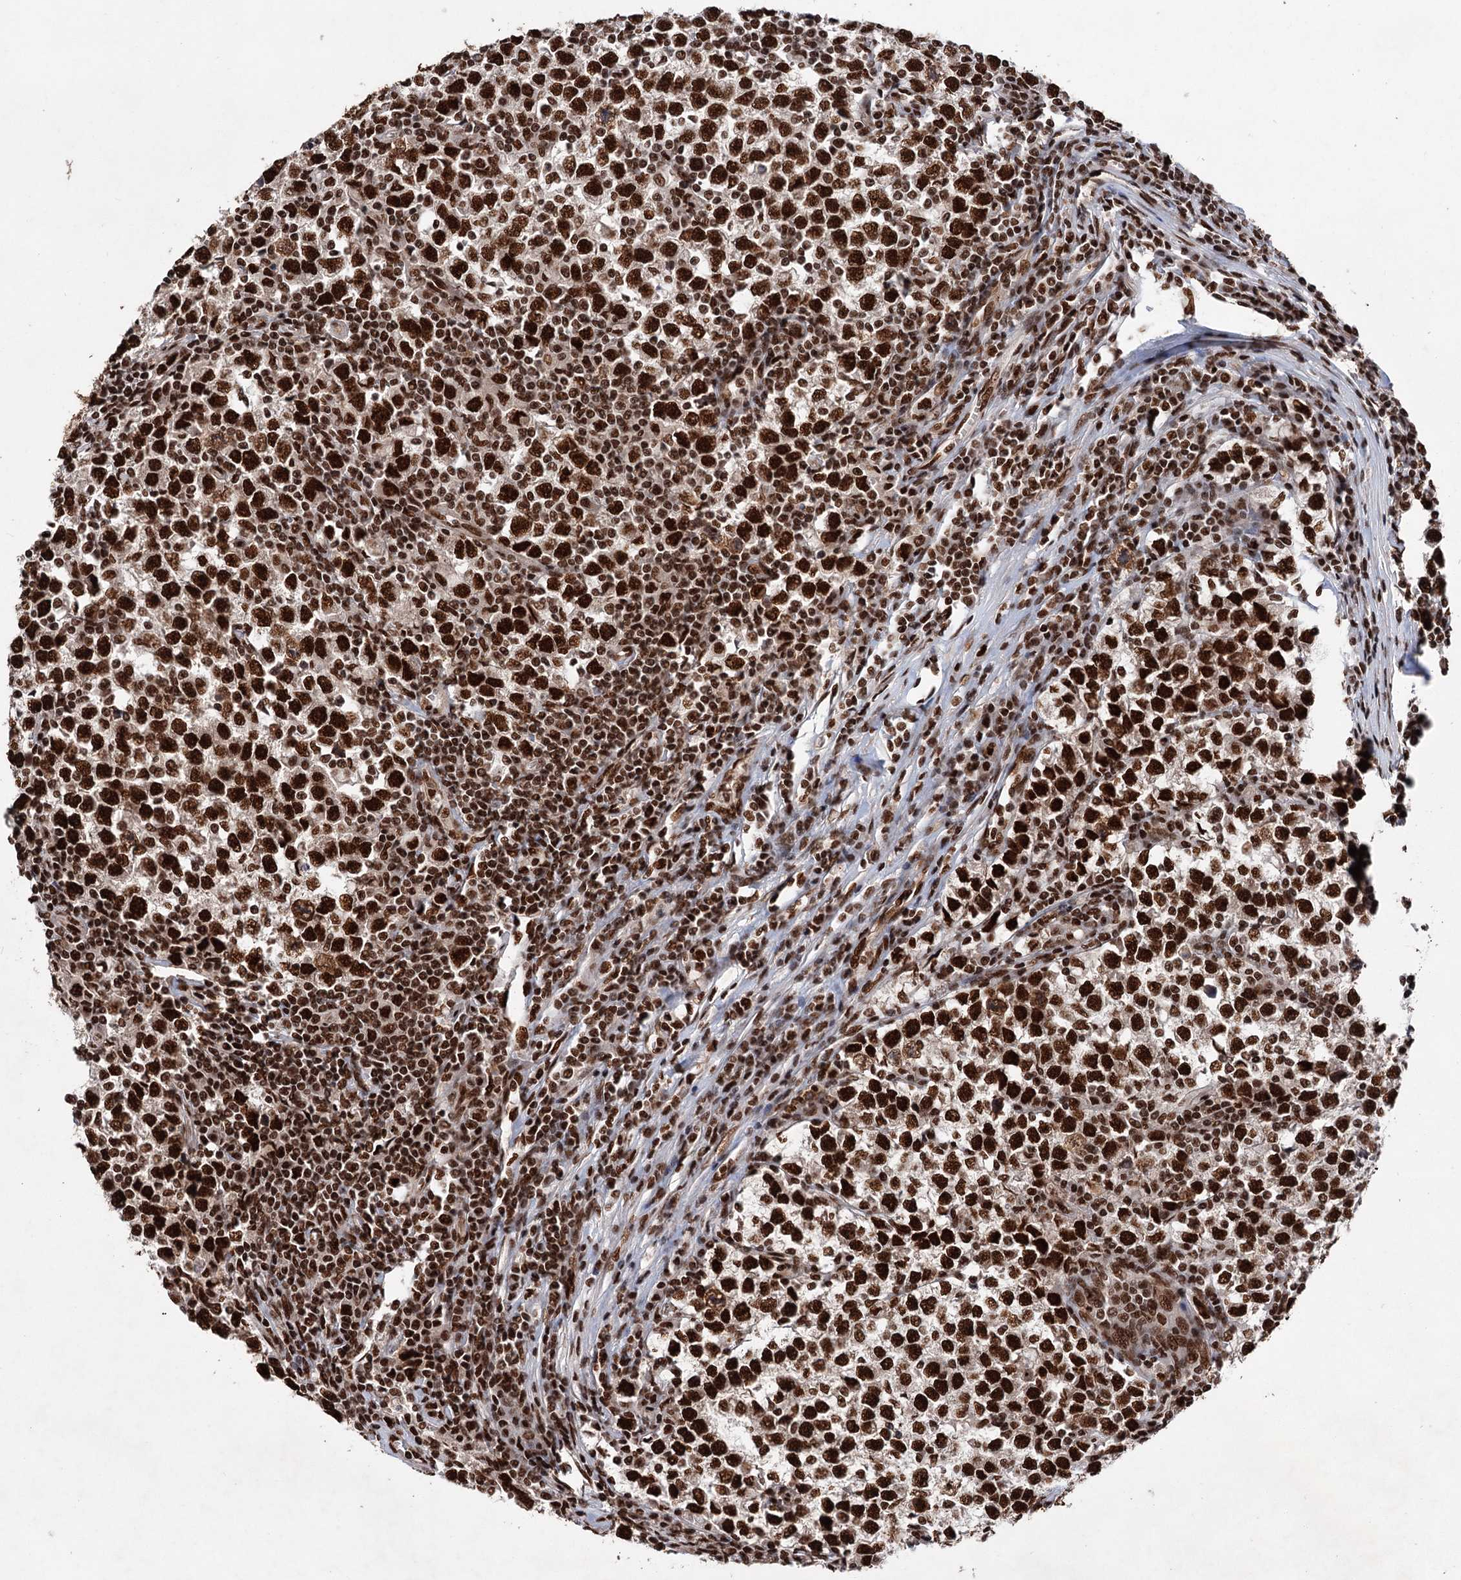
{"staining": {"intensity": "strong", "quantity": ">75%", "location": "nuclear"}, "tissue": "testis cancer", "cell_type": "Tumor cells", "image_type": "cancer", "snomed": [{"axis": "morphology", "description": "Normal tissue, NOS"}, {"axis": "morphology", "description": "Seminoma, NOS"}, {"axis": "topography", "description": "Testis"}], "caption": "Testis cancer (seminoma) stained with DAB (3,3'-diaminobenzidine) IHC shows high levels of strong nuclear positivity in about >75% of tumor cells.", "gene": "MAML1", "patient": {"sex": "male", "age": 43}}